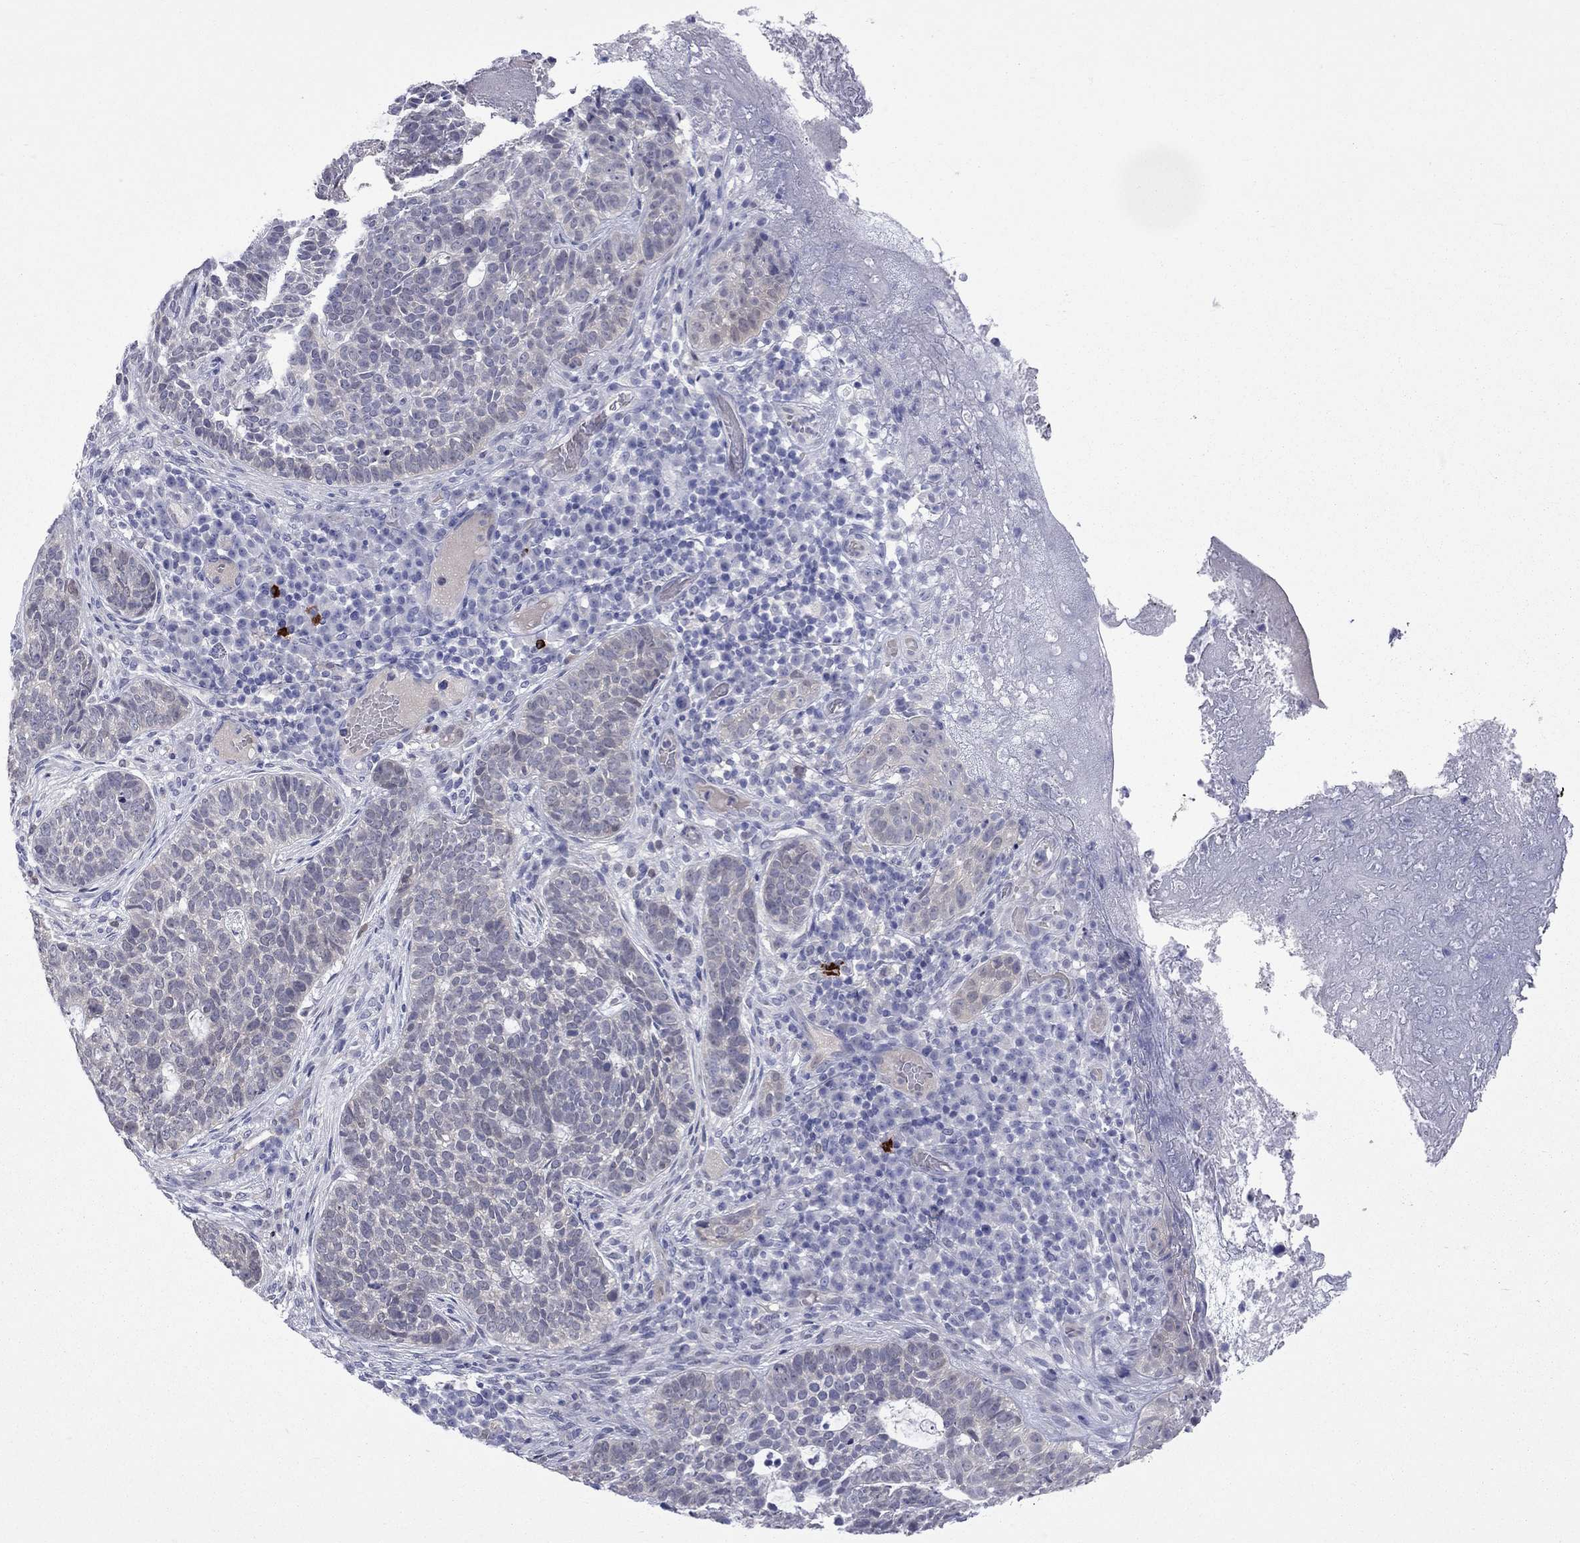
{"staining": {"intensity": "negative", "quantity": "none", "location": "none"}, "tissue": "skin cancer", "cell_type": "Tumor cells", "image_type": "cancer", "snomed": [{"axis": "morphology", "description": "Basal cell carcinoma"}, {"axis": "topography", "description": "Skin"}], "caption": "The micrograph displays no staining of tumor cells in skin cancer. Brightfield microscopy of immunohistochemistry stained with DAB (brown) and hematoxylin (blue), captured at high magnification.", "gene": "CTNNBIP1", "patient": {"sex": "female", "age": 69}}